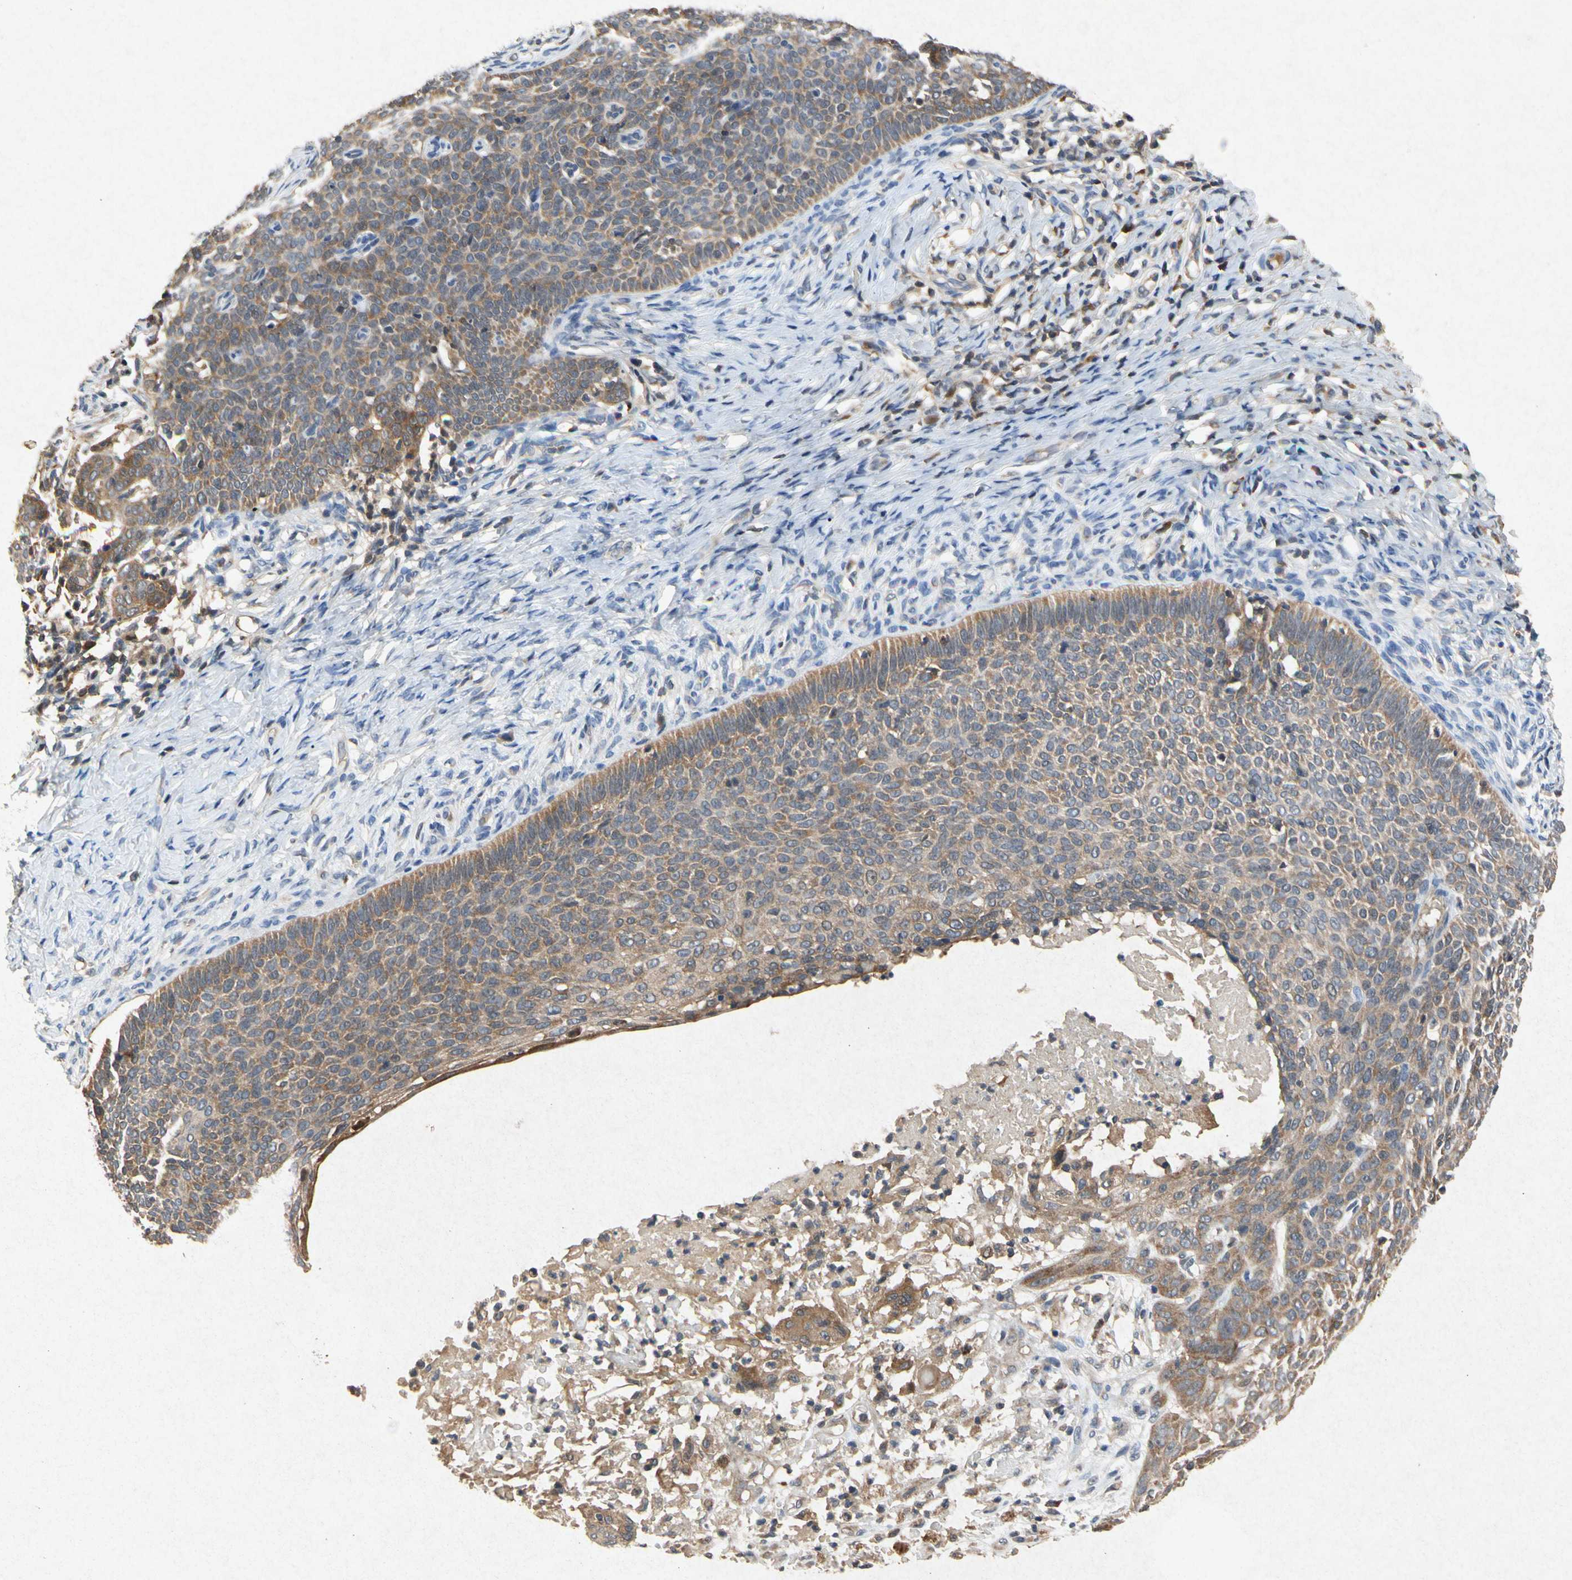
{"staining": {"intensity": "moderate", "quantity": ">75%", "location": "cytoplasmic/membranous"}, "tissue": "skin cancer", "cell_type": "Tumor cells", "image_type": "cancer", "snomed": [{"axis": "morphology", "description": "Normal tissue, NOS"}, {"axis": "morphology", "description": "Basal cell carcinoma"}, {"axis": "topography", "description": "Skin"}], "caption": "Protein staining of skin basal cell carcinoma tissue reveals moderate cytoplasmic/membranous staining in about >75% of tumor cells.", "gene": "RPS6KA1", "patient": {"sex": "male", "age": 87}}